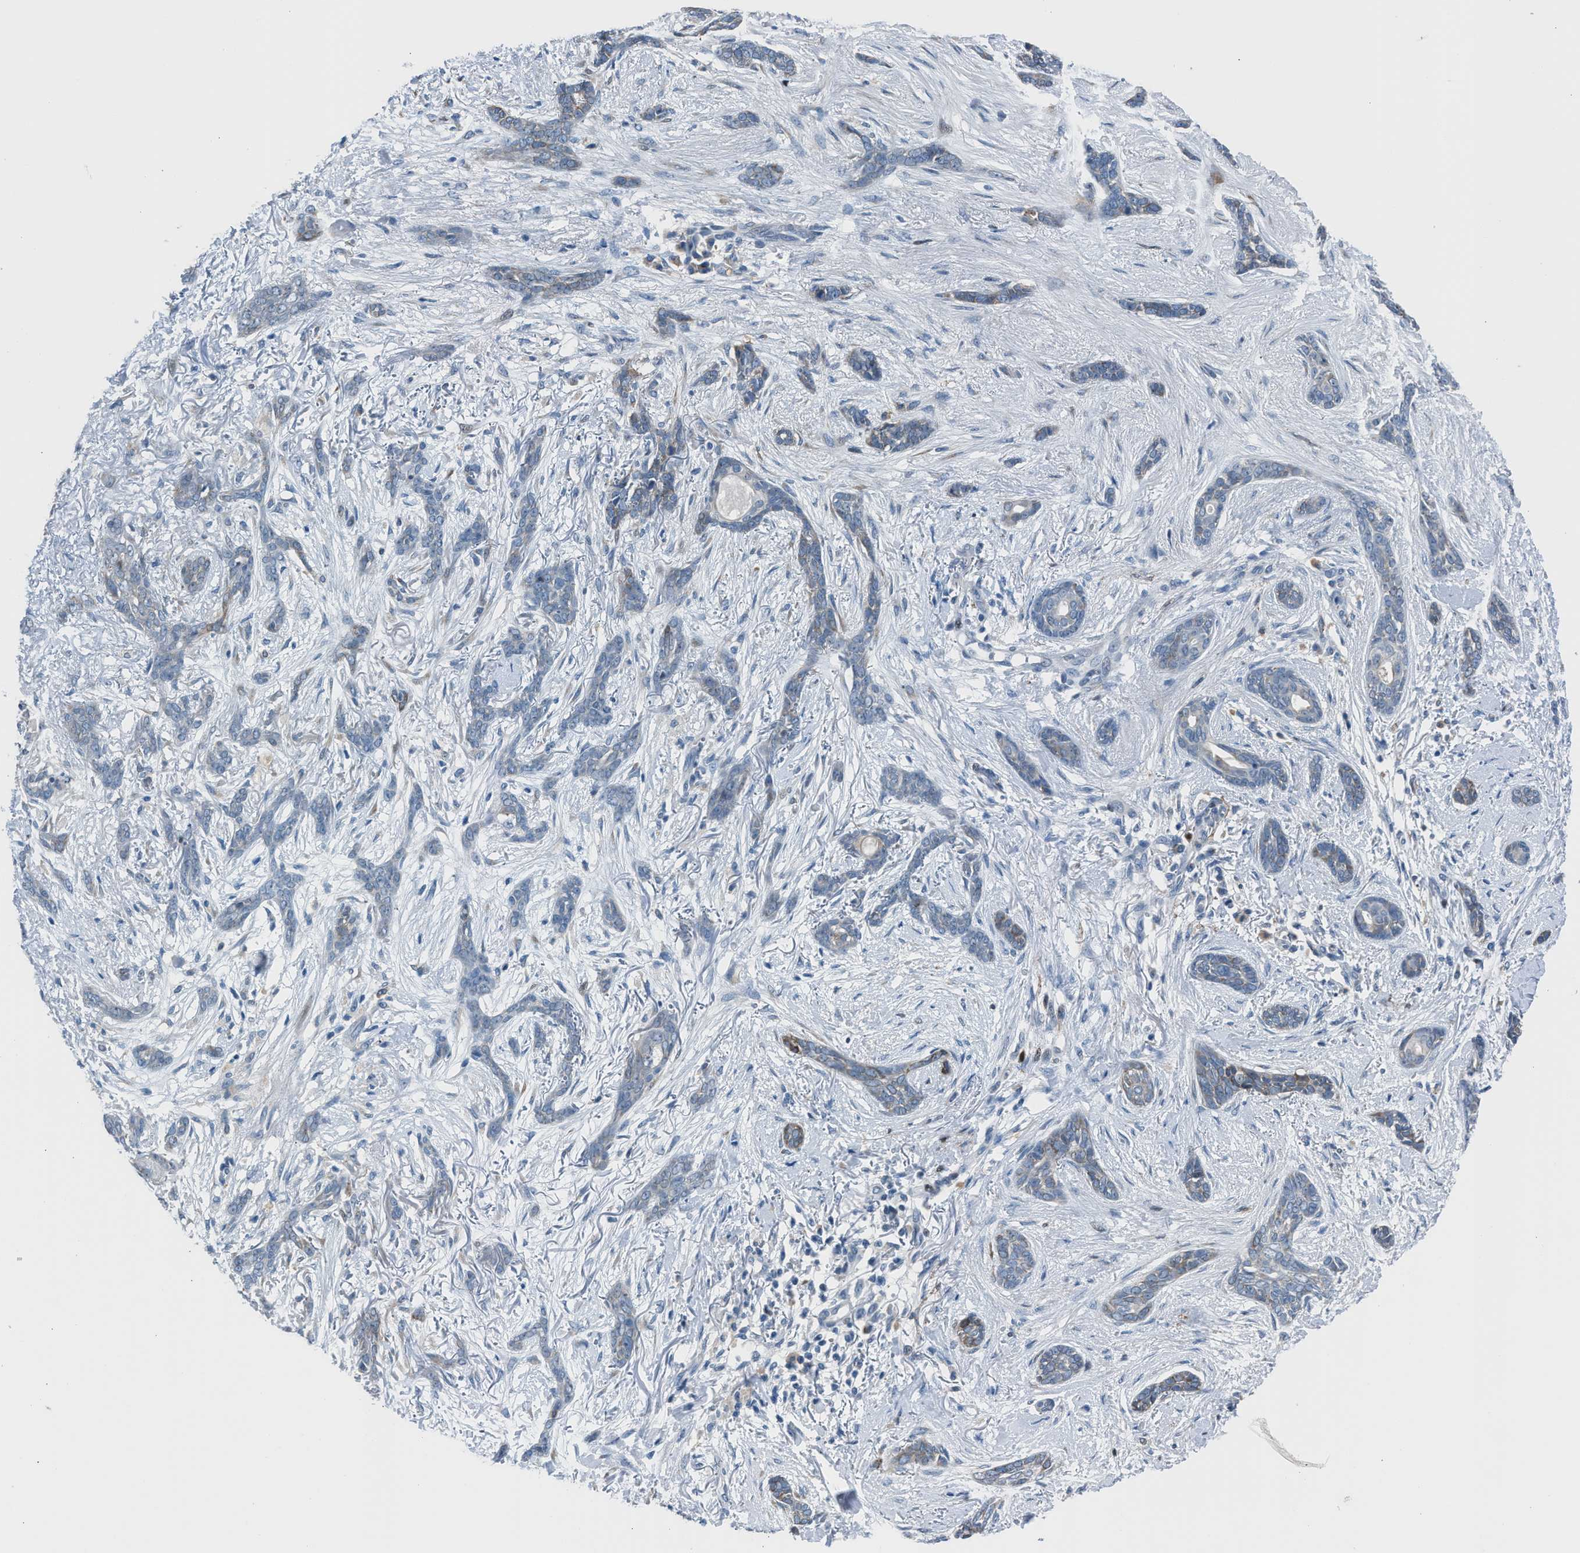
{"staining": {"intensity": "moderate", "quantity": "<25%", "location": "cytoplasmic/membranous"}, "tissue": "skin cancer", "cell_type": "Tumor cells", "image_type": "cancer", "snomed": [{"axis": "morphology", "description": "Basal cell carcinoma"}, {"axis": "morphology", "description": "Adnexal tumor, benign"}, {"axis": "topography", "description": "Skin"}], "caption": "An image of human benign adnexal tumor (skin) stained for a protein shows moderate cytoplasmic/membranous brown staining in tumor cells.", "gene": "RNF41", "patient": {"sex": "female", "age": 42}}